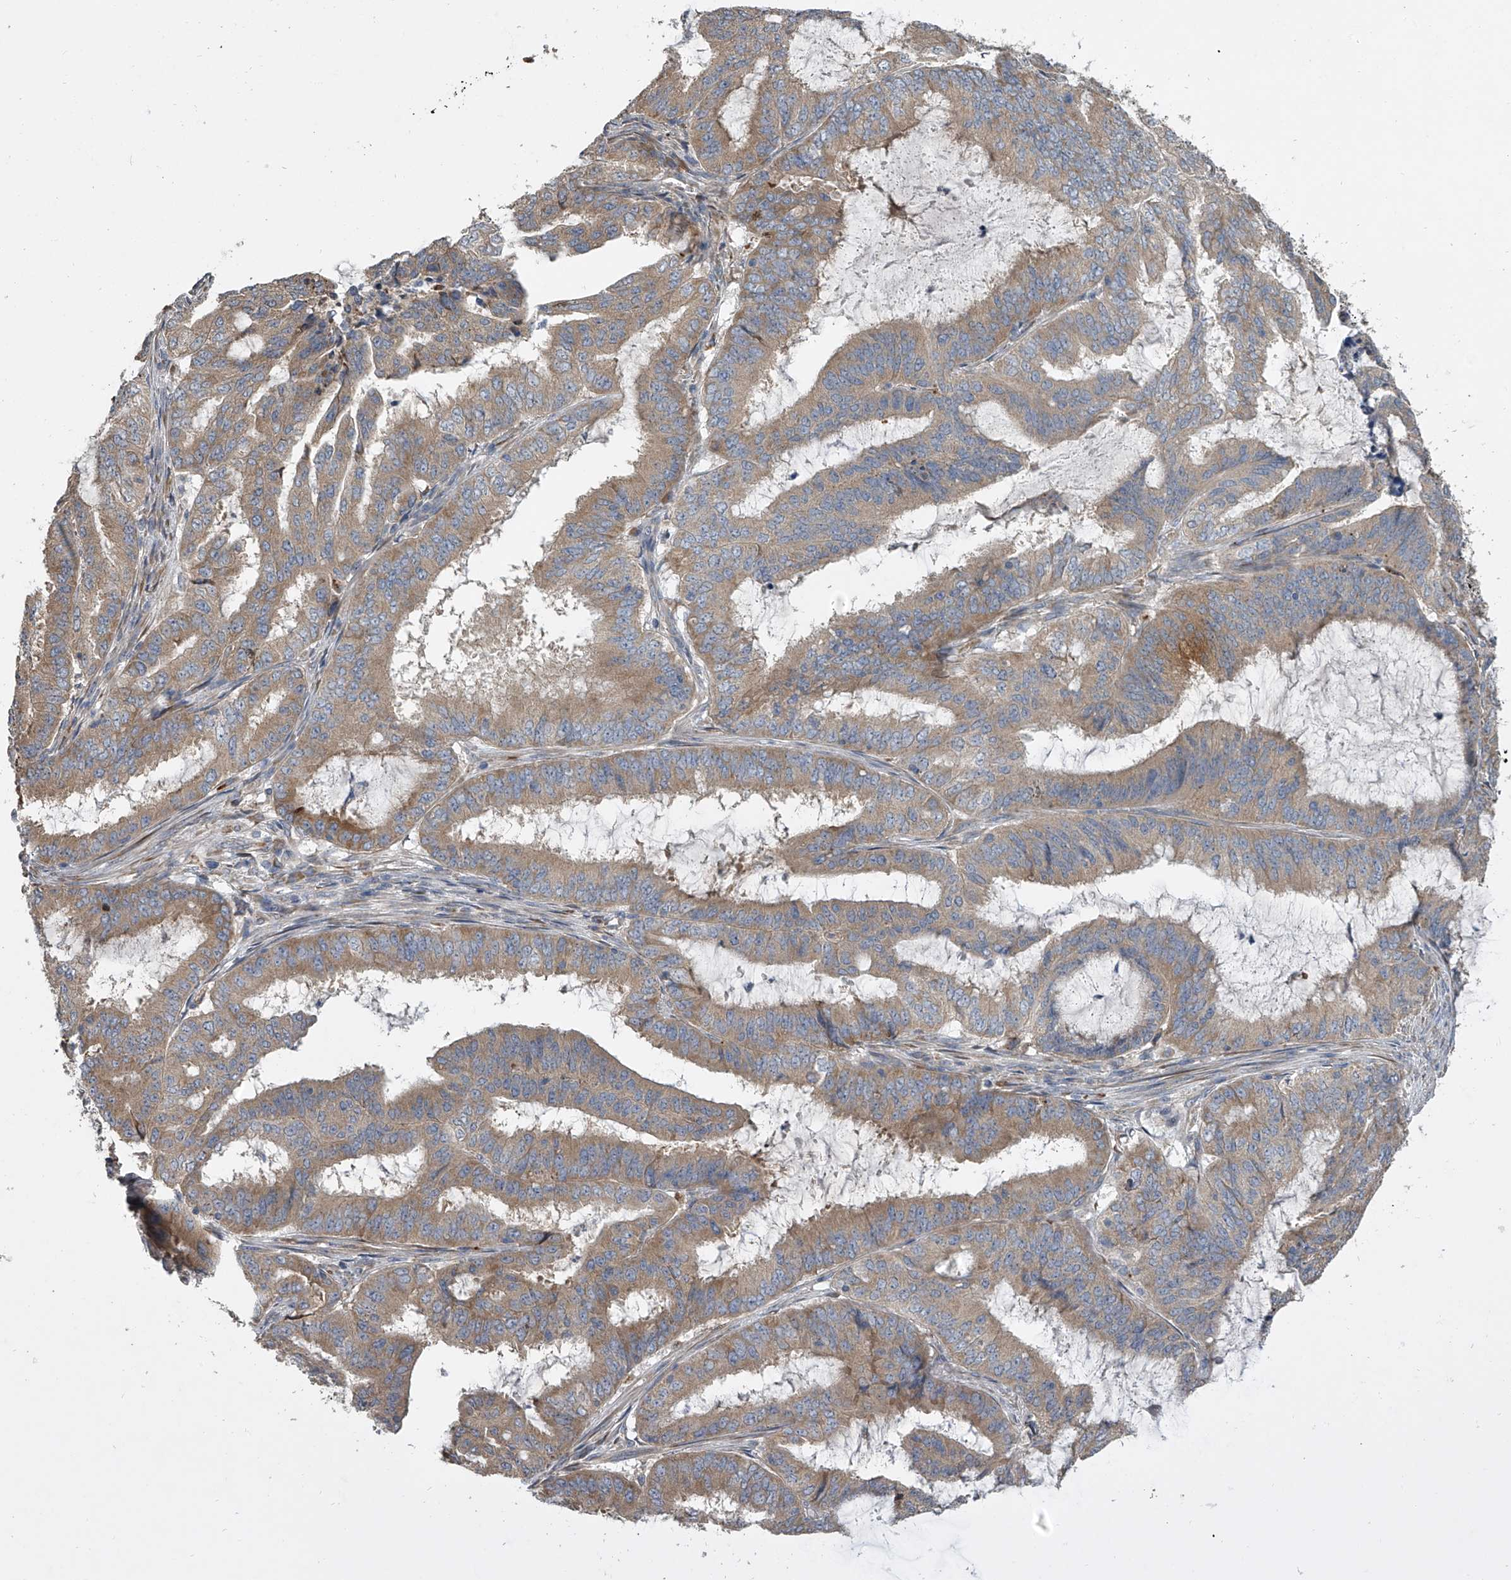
{"staining": {"intensity": "moderate", "quantity": ">75%", "location": "cytoplasmic/membranous"}, "tissue": "endometrial cancer", "cell_type": "Tumor cells", "image_type": "cancer", "snomed": [{"axis": "morphology", "description": "Adenocarcinoma, NOS"}, {"axis": "topography", "description": "Endometrium"}], "caption": "The micrograph shows staining of endometrial cancer, revealing moderate cytoplasmic/membranous protein expression (brown color) within tumor cells.", "gene": "DOCK9", "patient": {"sex": "female", "age": 51}}